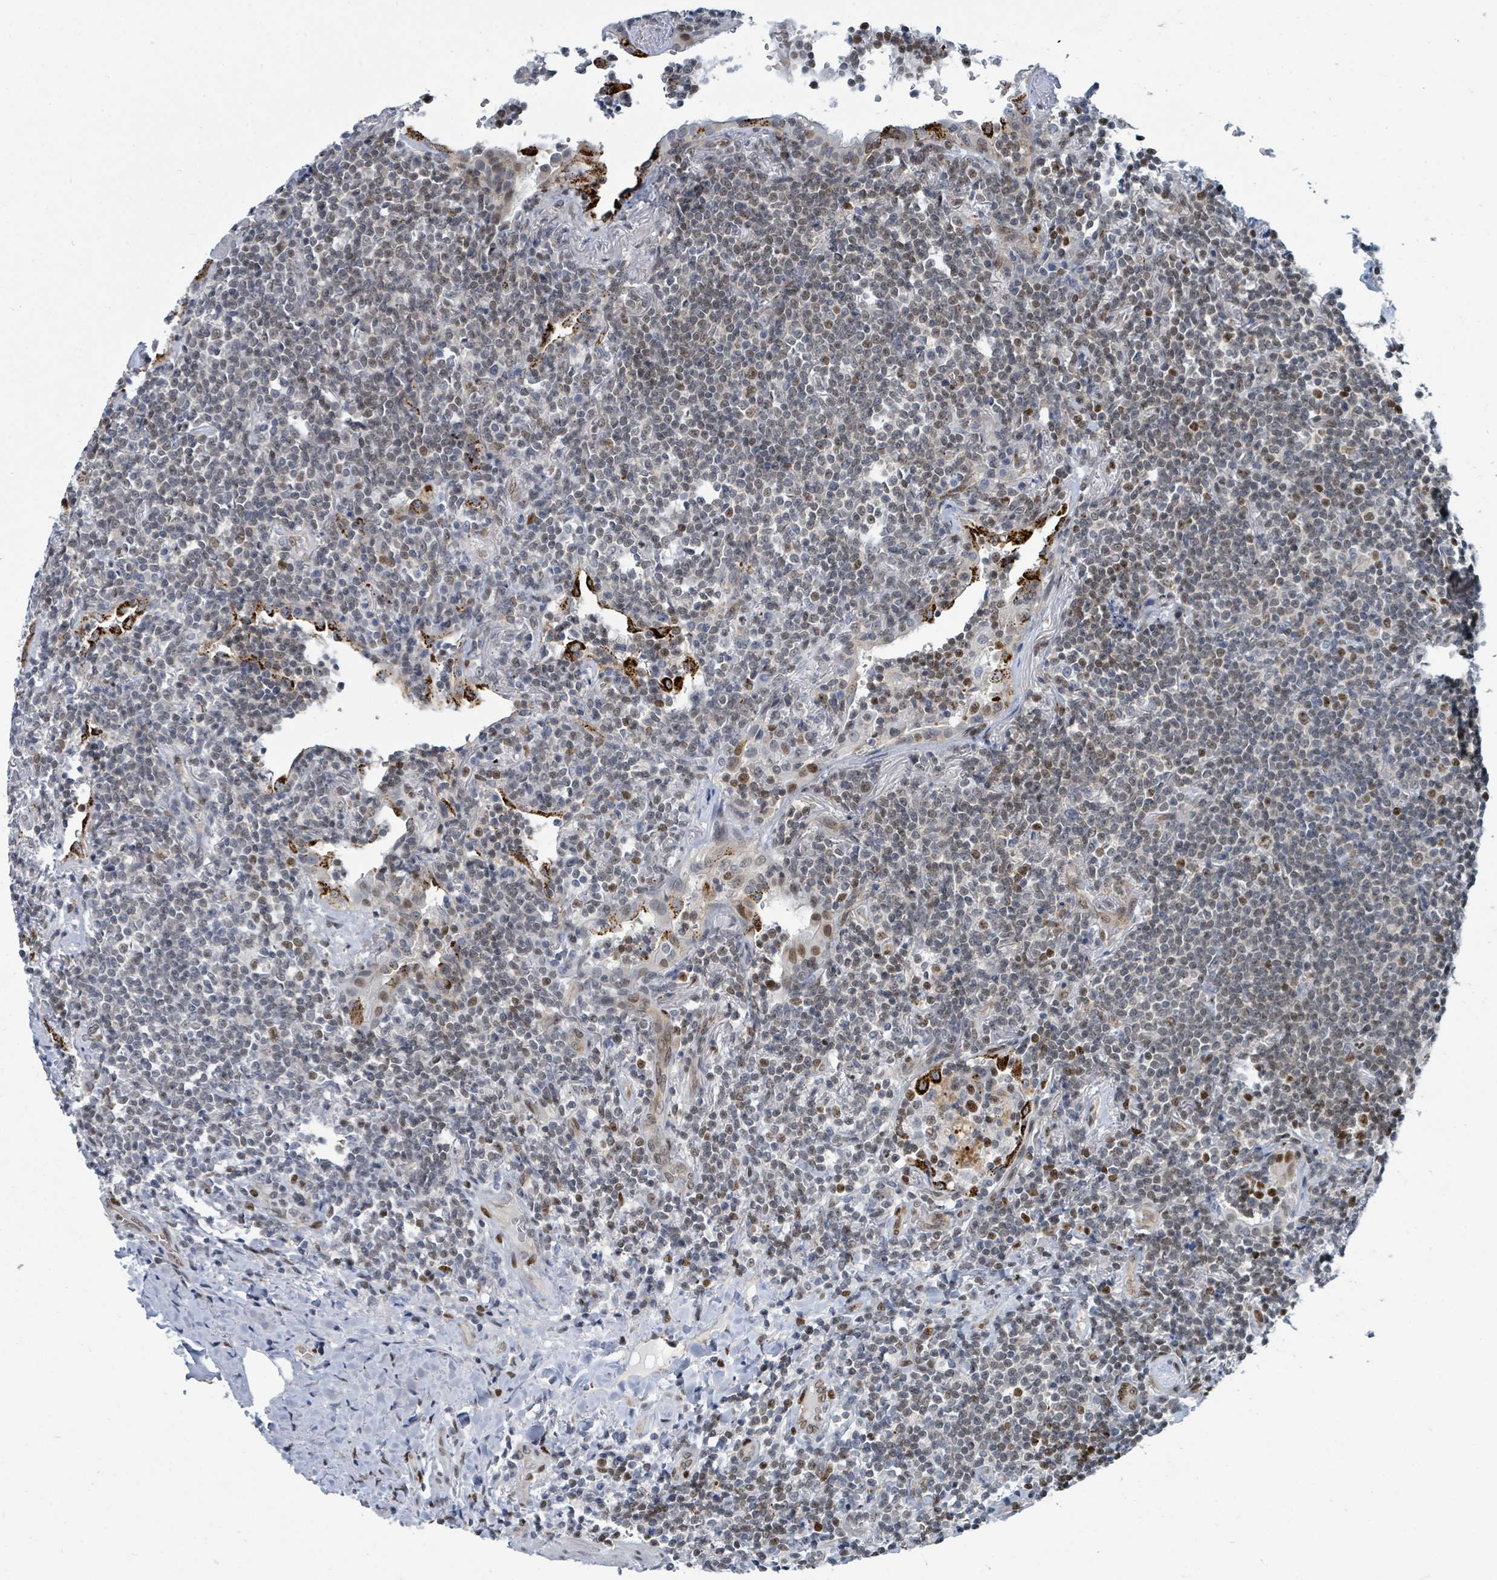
{"staining": {"intensity": "weak", "quantity": "25%-75%", "location": "cytoplasmic/membranous,nuclear"}, "tissue": "lymphoma", "cell_type": "Tumor cells", "image_type": "cancer", "snomed": [{"axis": "morphology", "description": "Malignant lymphoma, non-Hodgkin's type, Low grade"}, {"axis": "topography", "description": "Lung"}], "caption": "Low-grade malignant lymphoma, non-Hodgkin's type stained with DAB (3,3'-diaminobenzidine) immunohistochemistry (IHC) reveals low levels of weak cytoplasmic/membranous and nuclear expression in about 25%-75% of tumor cells.", "gene": "SUMO4", "patient": {"sex": "female", "age": 71}}